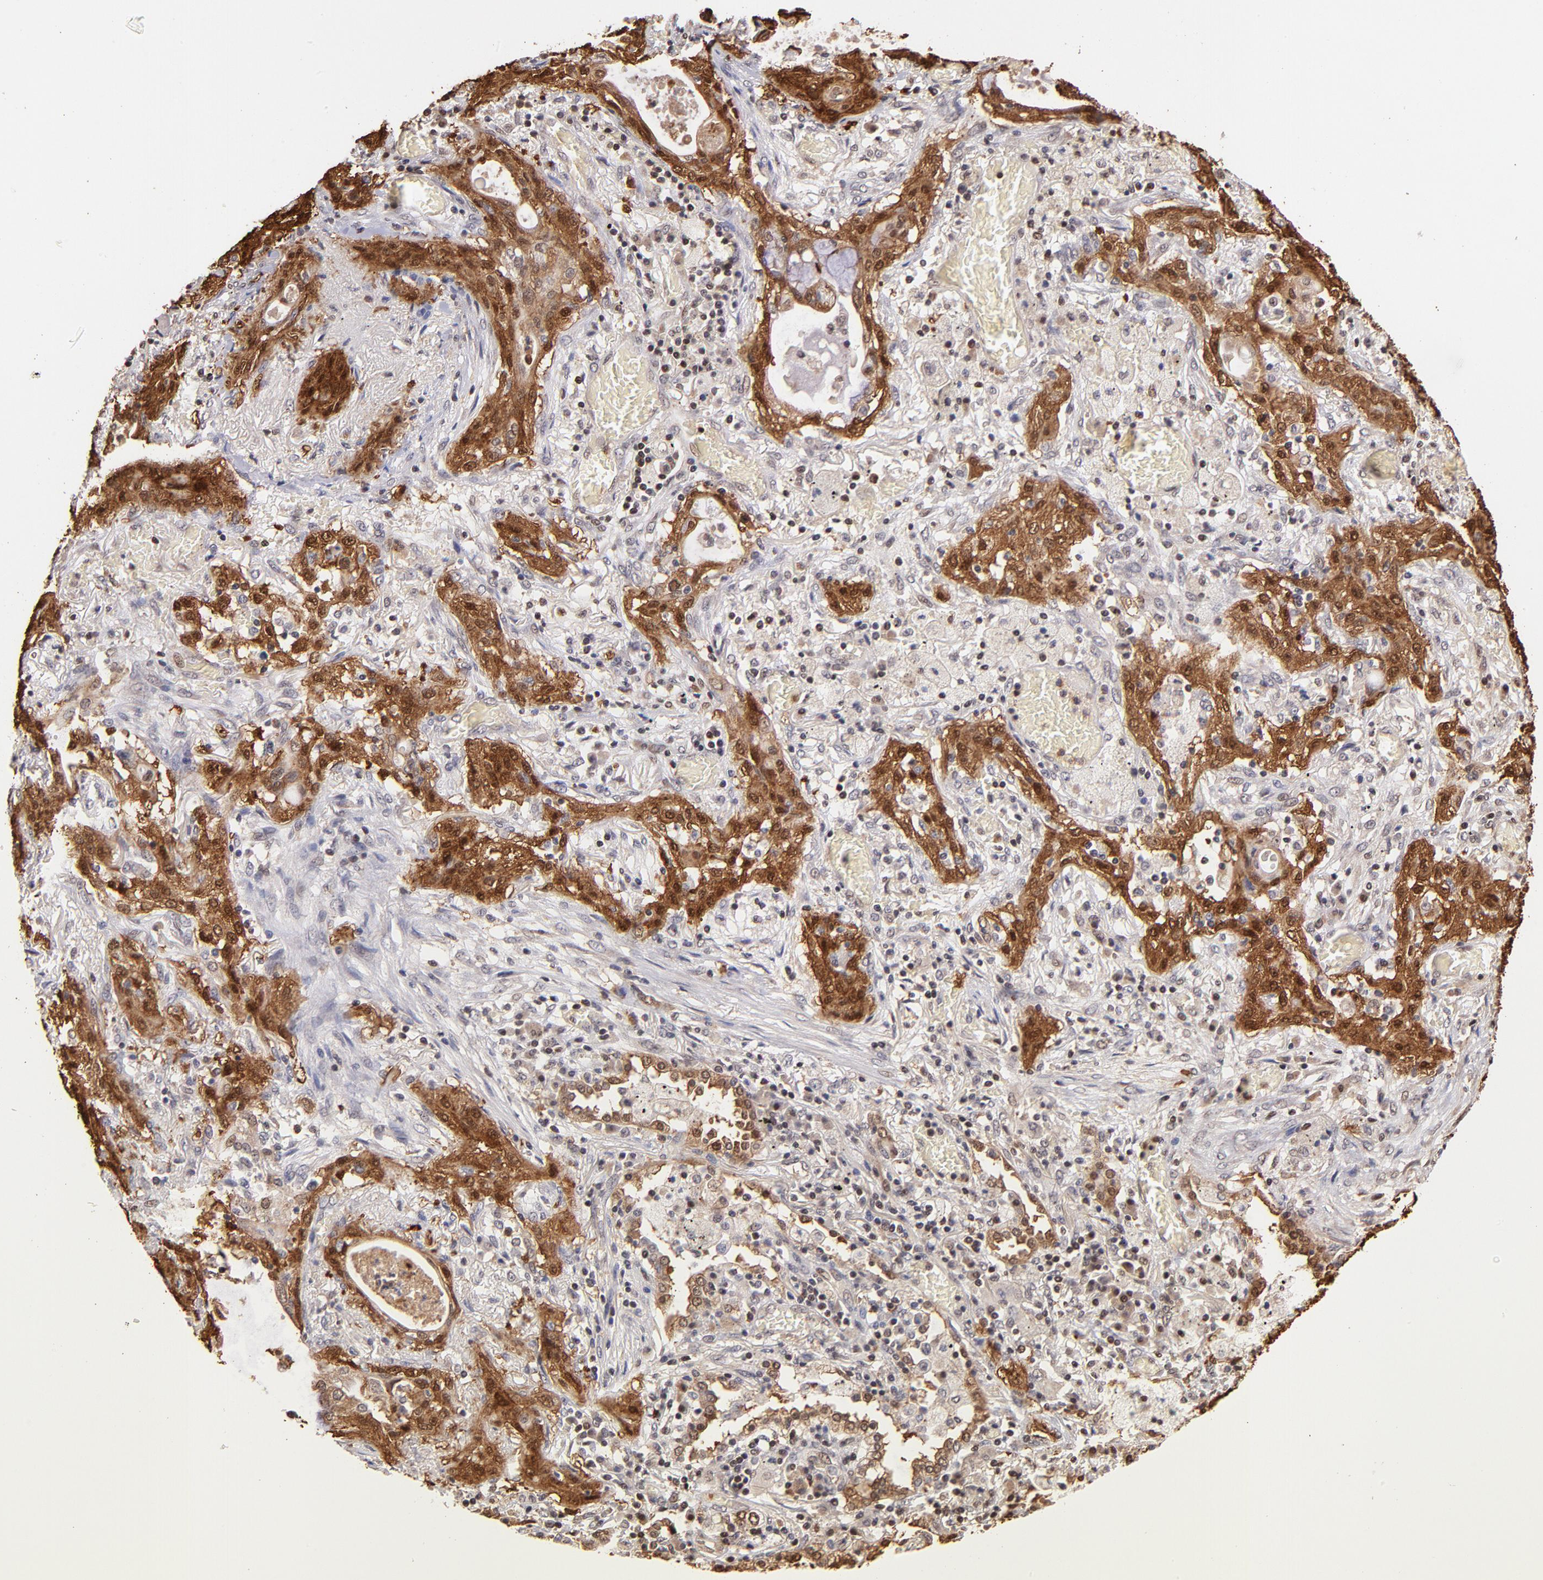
{"staining": {"intensity": "strong", "quantity": ">75%", "location": "cytoplasmic/membranous,nuclear"}, "tissue": "lung cancer", "cell_type": "Tumor cells", "image_type": "cancer", "snomed": [{"axis": "morphology", "description": "Squamous cell carcinoma, NOS"}, {"axis": "topography", "description": "Lung"}], "caption": "Lung cancer (squamous cell carcinoma) stained with a brown dye displays strong cytoplasmic/membranous and nuclear positive staining in about >75% of tumor cells.", "gene": "YWHAB", "patient": {"sex": "female", "age": 47}}